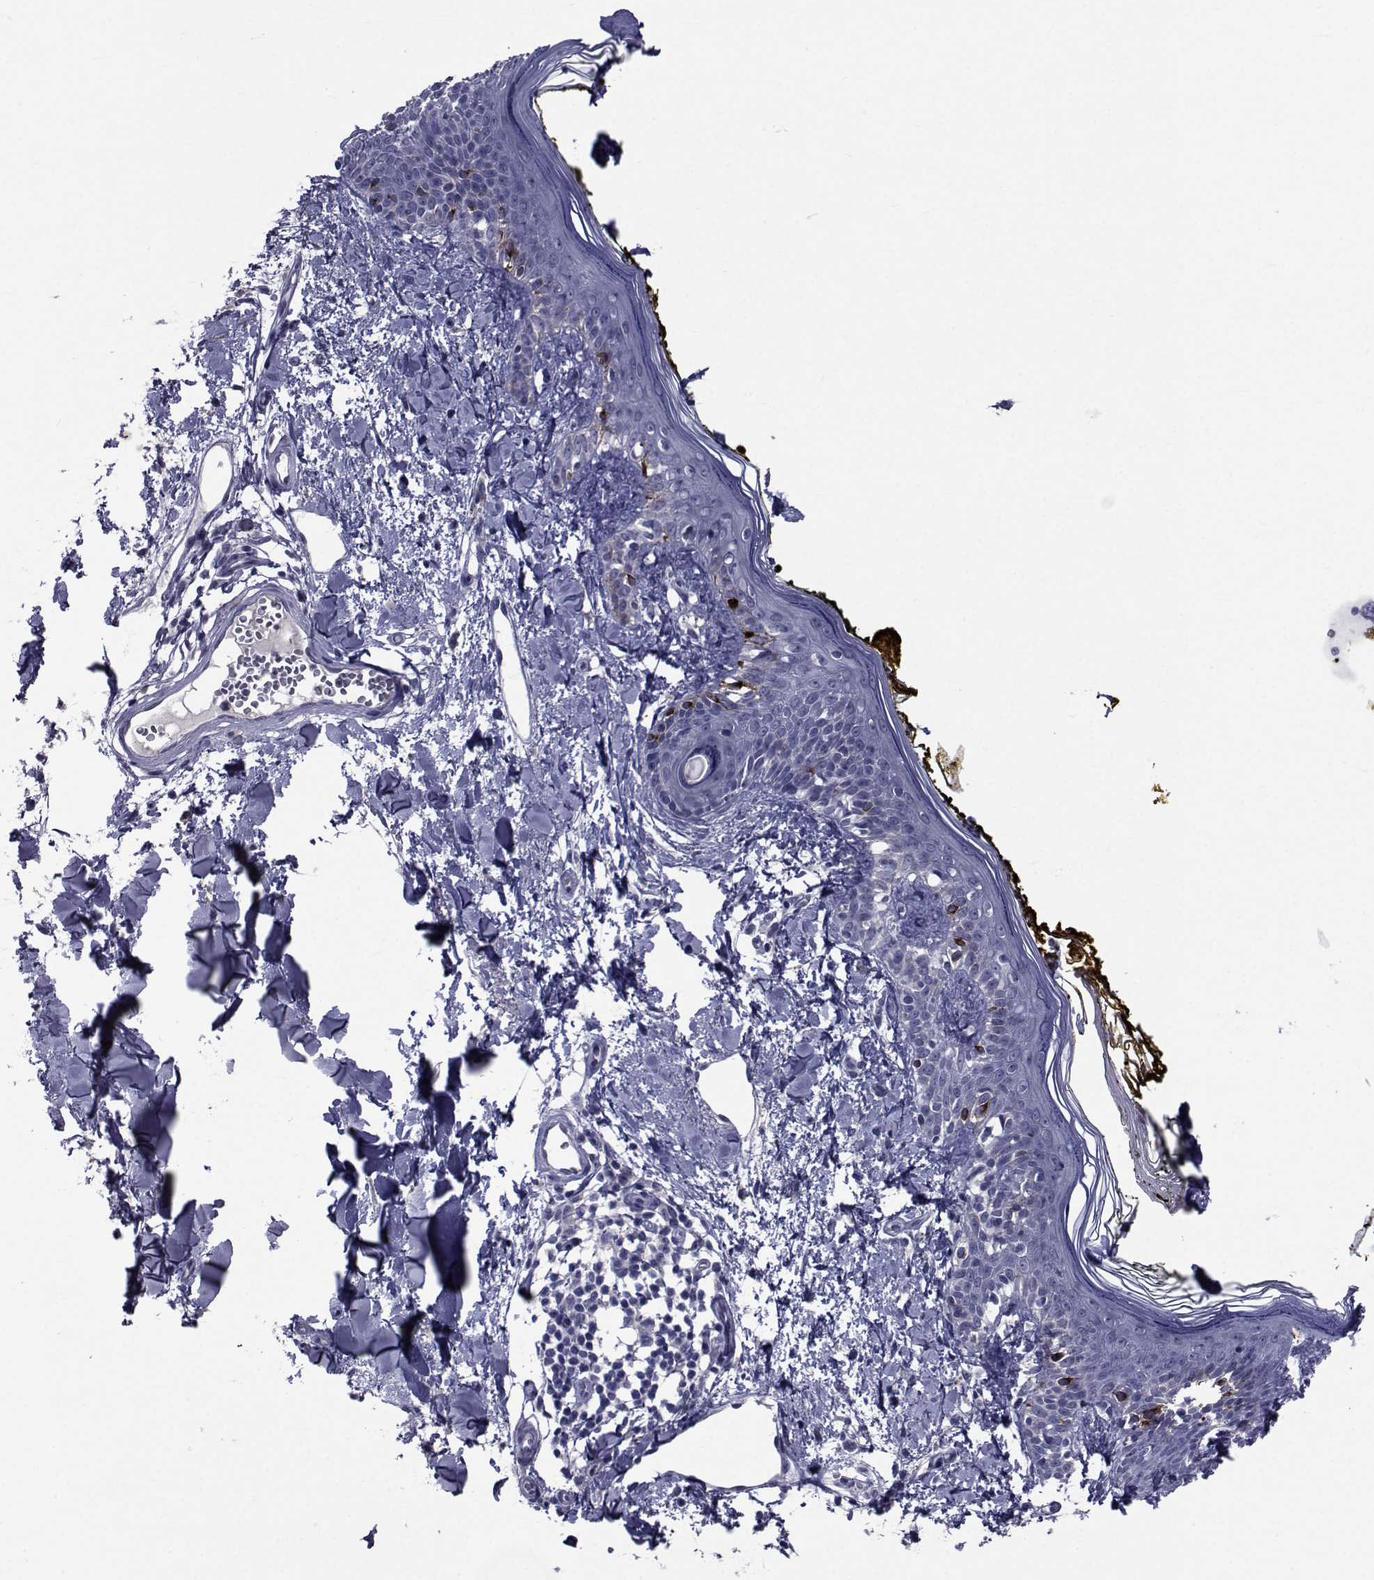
{"staining": {"intensity": "negative", "quantity": "none", "location": "none"}, "tissue": "skin", "cell_type": "Fibroblasts", "image_type": "normal", "snomed": [{"axis": "morphology", "description": "Normal tissue, NOS"}, {"axis": "topography", "description": "Skin"}], "caption": "High magnification brightfield microscopy of normal skin stained with DAB (brown) and counterstained with hematoxylin (blue): fibroblasts show no significant positivity.", "gene": "SEMA5B", "patient": {"sex": "male", "age": 76}}